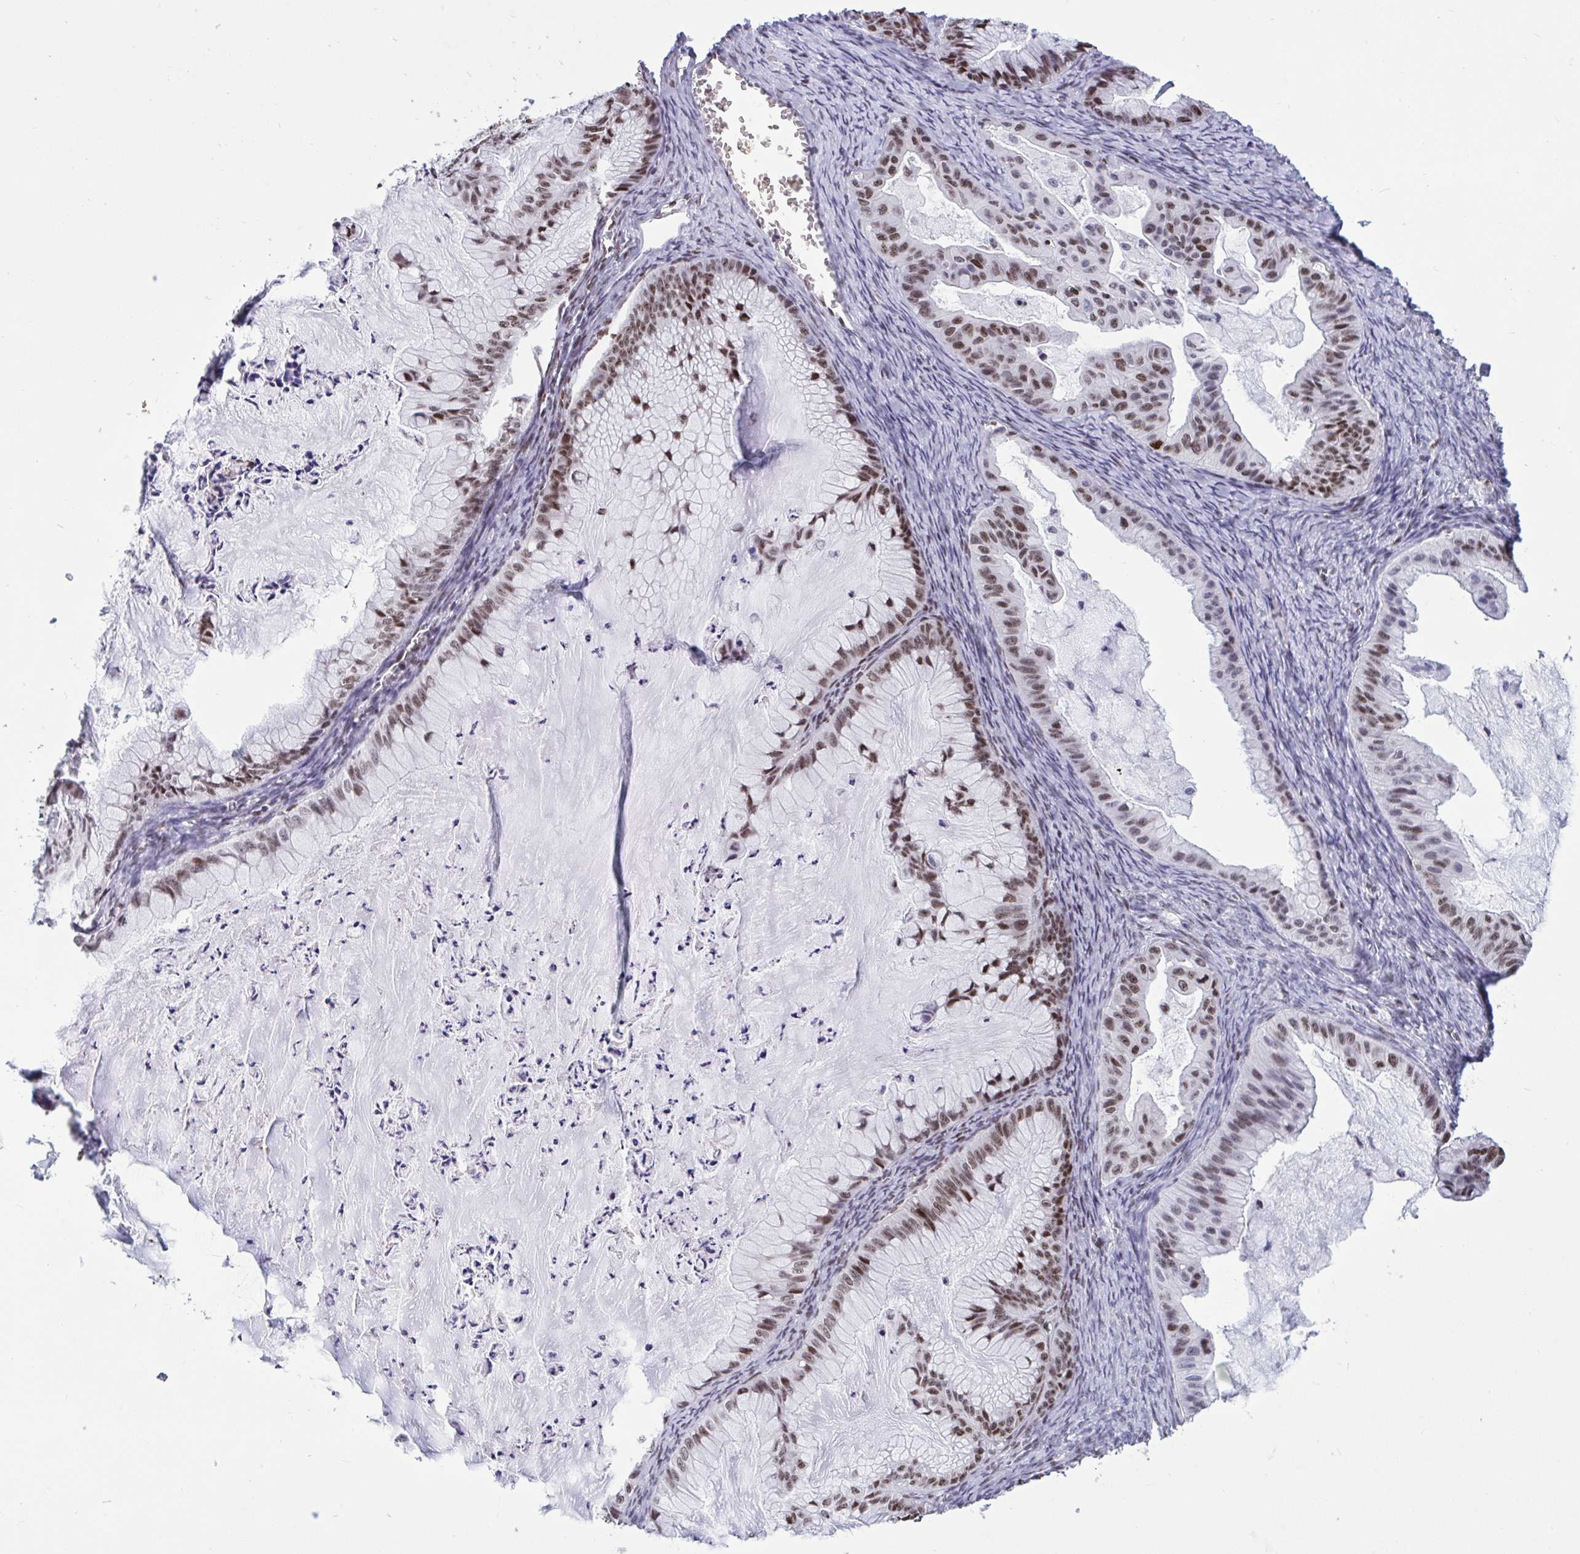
{"staining": {"intensity": "moderate", "quantity": ">75%", "location": "nuclear"}, "tissue": "ovarian cancer", "cell_type": "Tumor cells", "image_type": "cancer", "snomed": [{"axis": "morphology", "description": "Cystadenocarcinoma, mucinous, NOS"}, {"axis": "topography", "description": "Ovary"}], "caption": "Brown immunohistochemical staining in ovarian cancer (mucinous cystadenocarcinoma) shows moderate nuclear positivity in approximately >75% of tumor cells.", "gene": "HMGB2", "patient": {"sex": "female", "age": 72}}